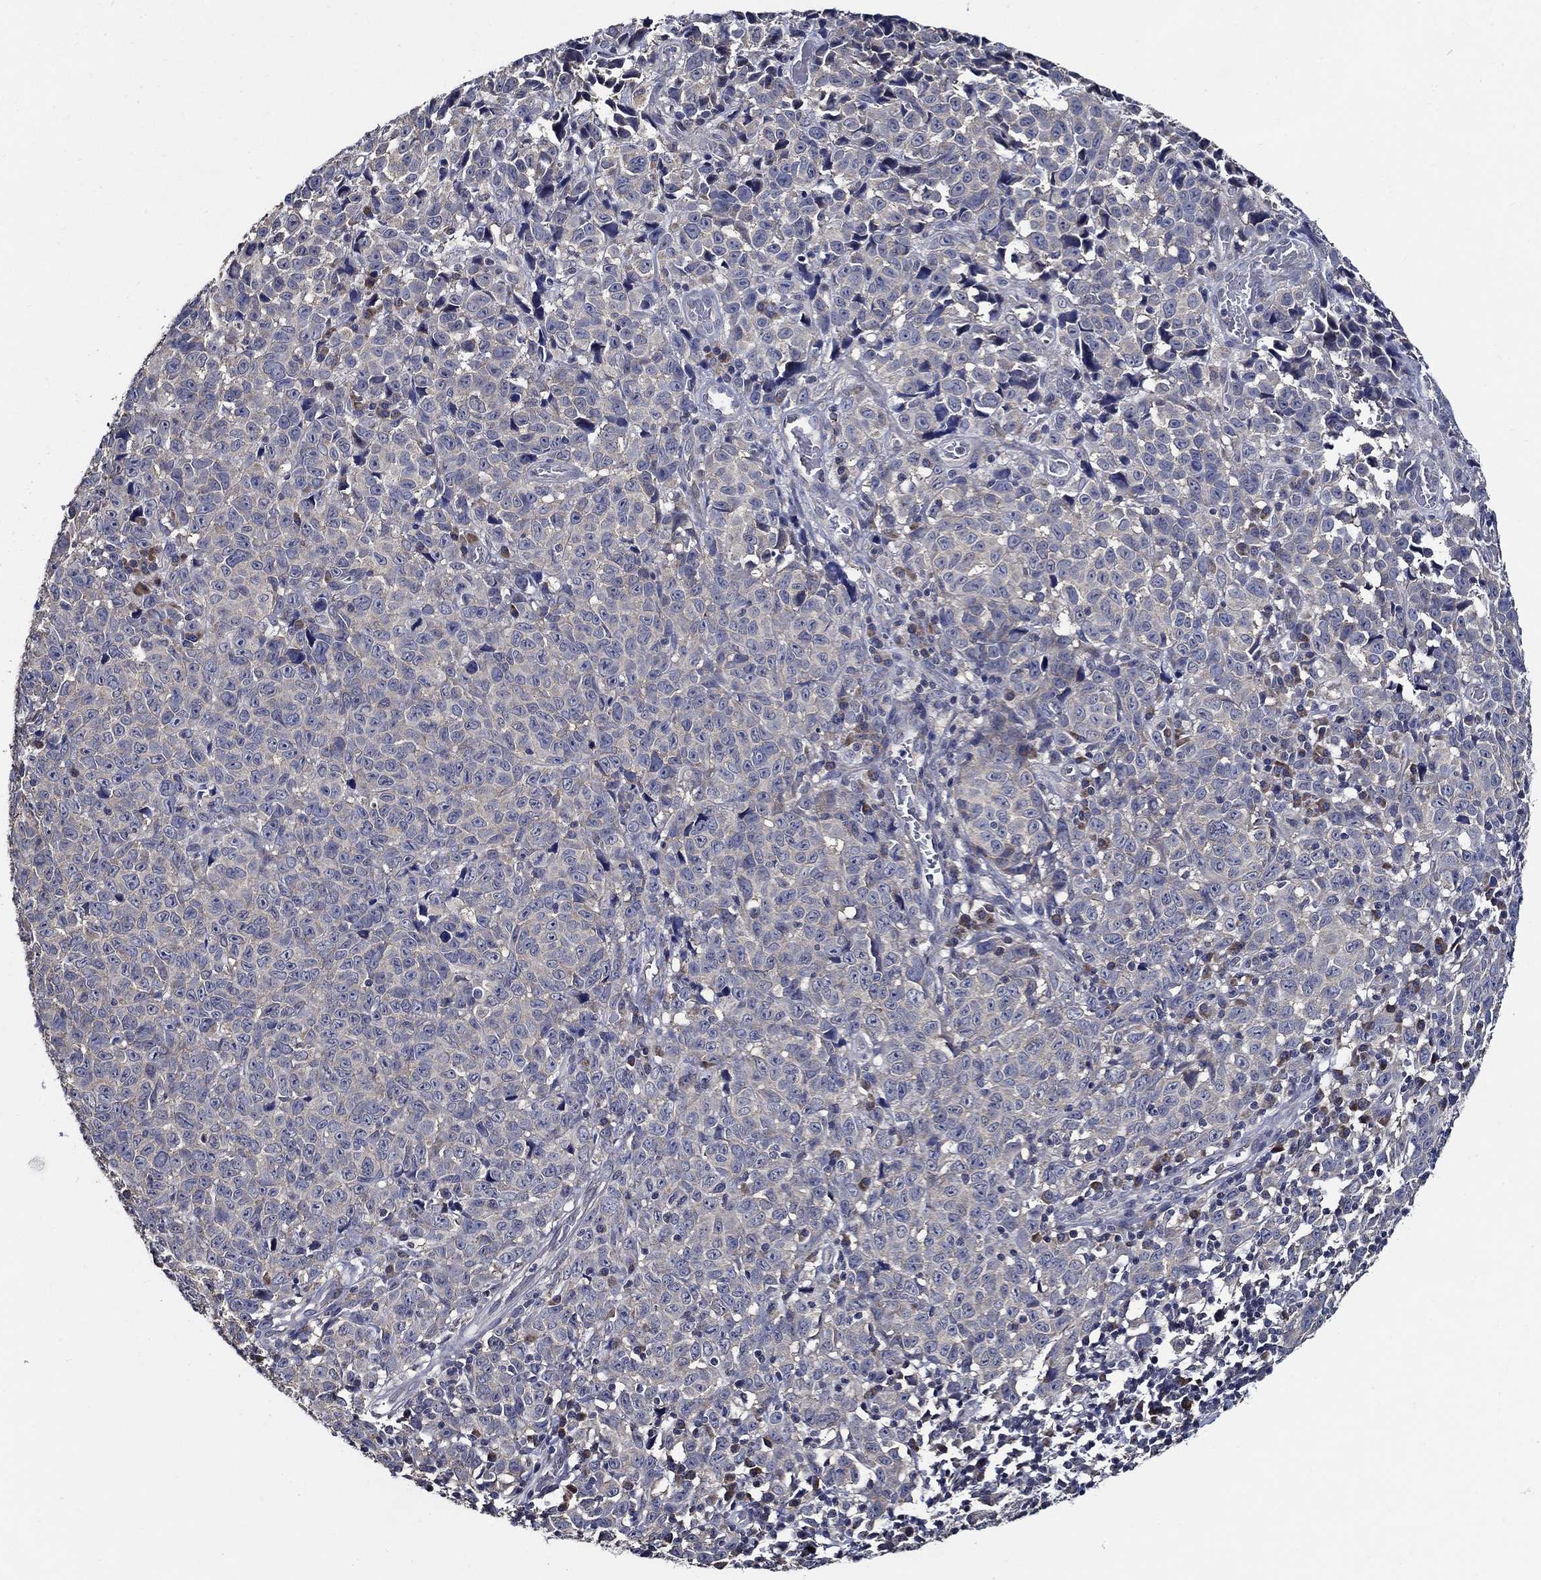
{"staining": {"intensity": "negative", "quantity": "none", "location": "none"}, "tissue": "melanoma", "cell_type": "Tumor cells", "image_type": "cancer", "snomed": [{"axis": "morphology", "description": "Malignant melanoma, NOS"}, {"axis": "topography", "description": "Vulva, labia, clitoris and Bartholin´s gland, NO"}], "caption": "Immunohistochemical staining of human malignant melanoma displays no significant expression in tumor cells.", "gene": "WDR53", "patient": {"sex": "female", "age": 75}}